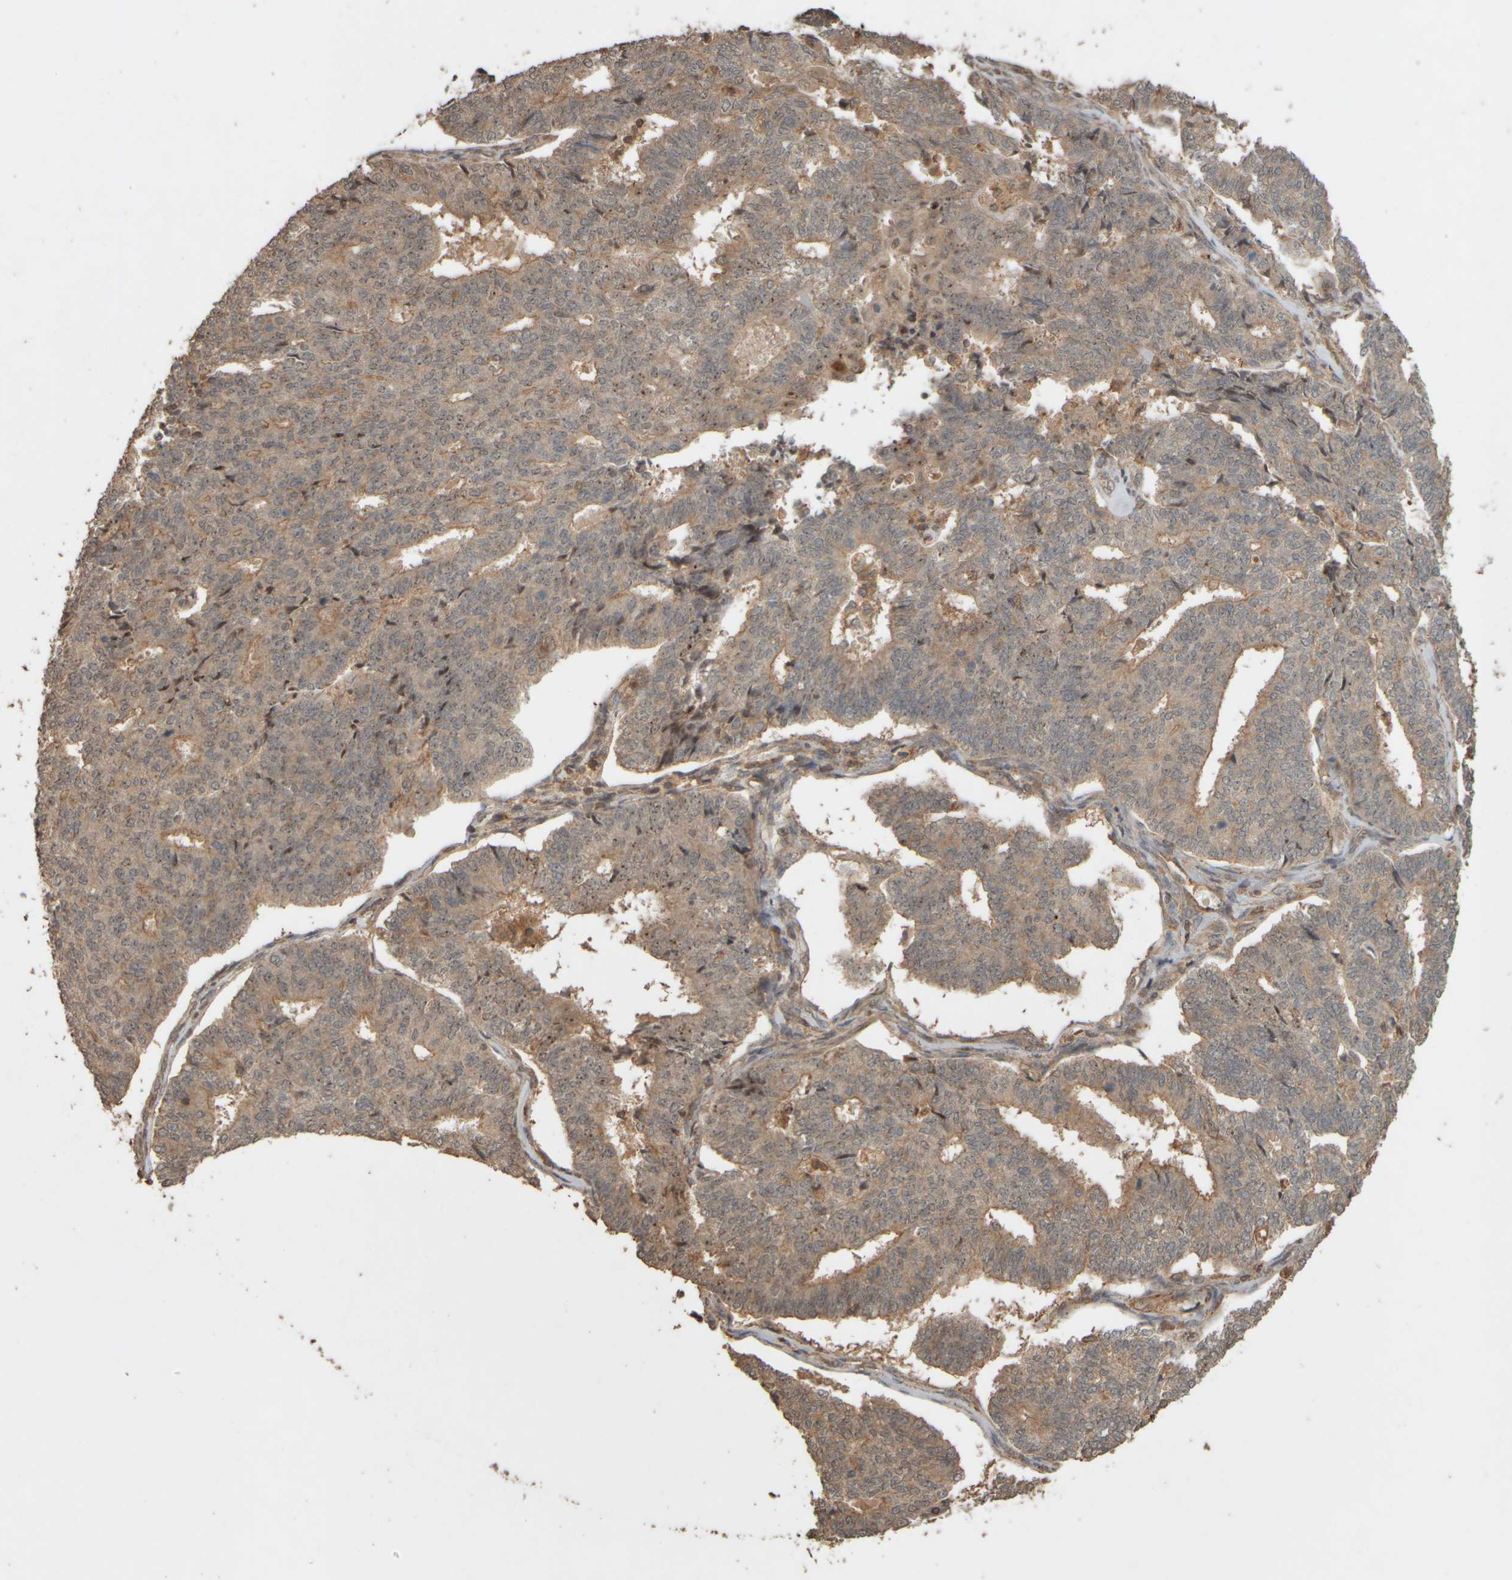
{"staining": {"intensity": "weak", "quantity": ">75%", "location": "cytoplasmic/membranous,nuclear"}, "tissue": "endometrial cancer", "cell_type": "Tumor cells", "image_type": "cancer", "snomed": [{"axis": "morphology", "description": "Adenocarcinoma, NOS"}, {"axis": "topography", "description": "Endometrium"}], "caption": "A histopathology image of endometrial cancer stained for a protein reveals weak cytoplasmic/membranous and nuclear brown staining in tumor cells.", "gene": "SPHK1", "patient": {"sex": "female", "age": 70}}